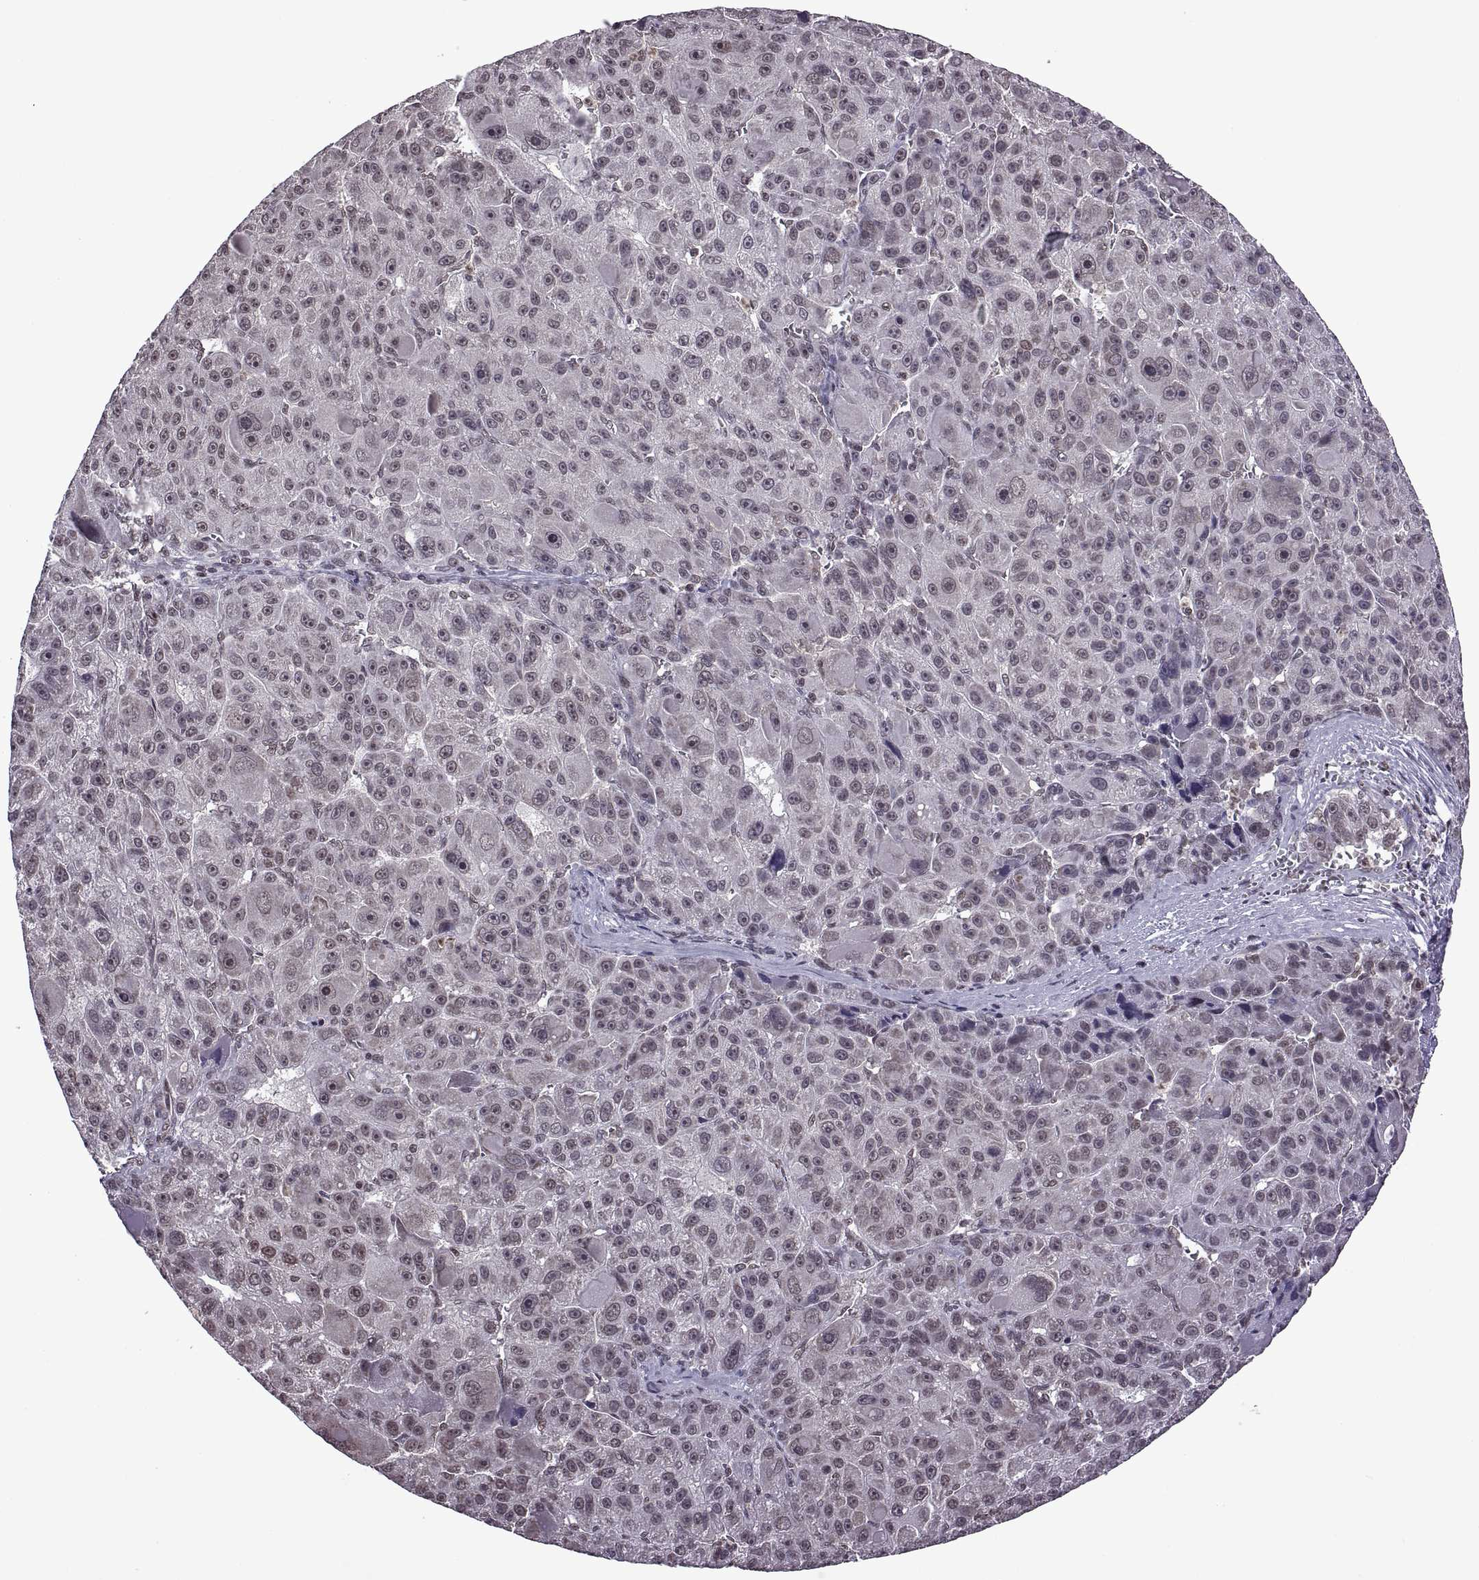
{"staining": {"intensity": "weak", "quantity": "<25%", "location": "nuclear"}, "tissue": "liver cancer", "cell_type": "Tumor cells", "image_type": "cancer", "snomed": [{"axis": "morphology", "description": "Carcinoma, Hepatocellular, NOS"}, {"axis": "topography", "description": "Liver"}], "caption": "Tumor cells show no significant protein expression in liver hepatocellular carcinoma.", "gene": "INTS3", "patient": {"sex": "male", "age": 76}}